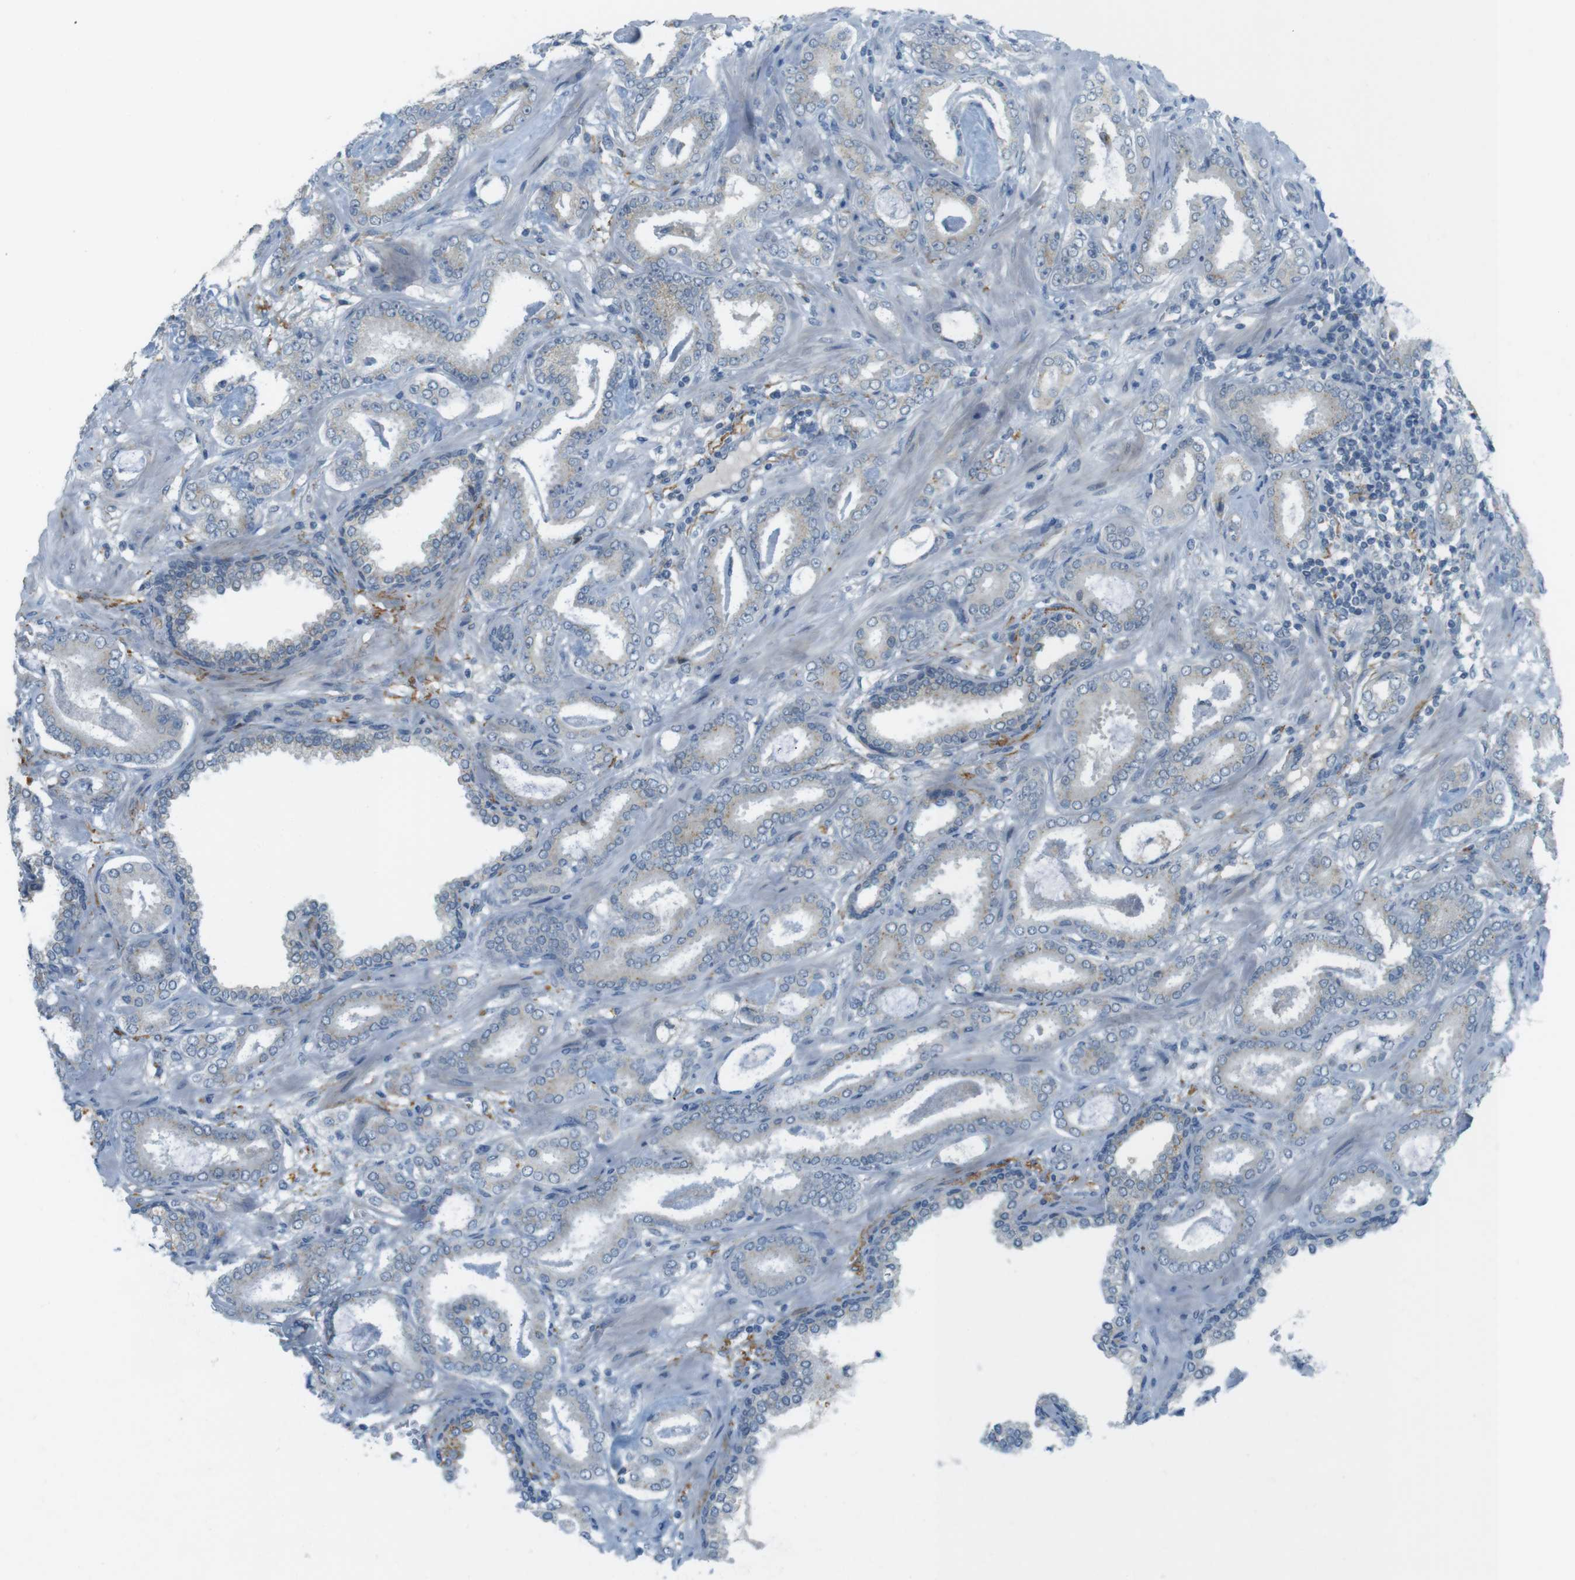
{"staining": {"intensity": "weak", "quantity": "<25%", "location": "cytoplasmic/membranous"}, "tissue": "prostate cancer", "cell_type": "Tumor cells", "image_type": "cancer", "snomed": [{"axis": "morphology", "description": "Adenocarcinoma, Low grade"}, {"axis": "topography", "description": "Prostate"}], "caption": "Tumor cells are negative for protein expression in human low-grade adenocarcinoma (prostate). (IHC, brightfield microscopy, high magnification).", "gene": "UGT8", "patient": {"sex": "male", "age": 53}}